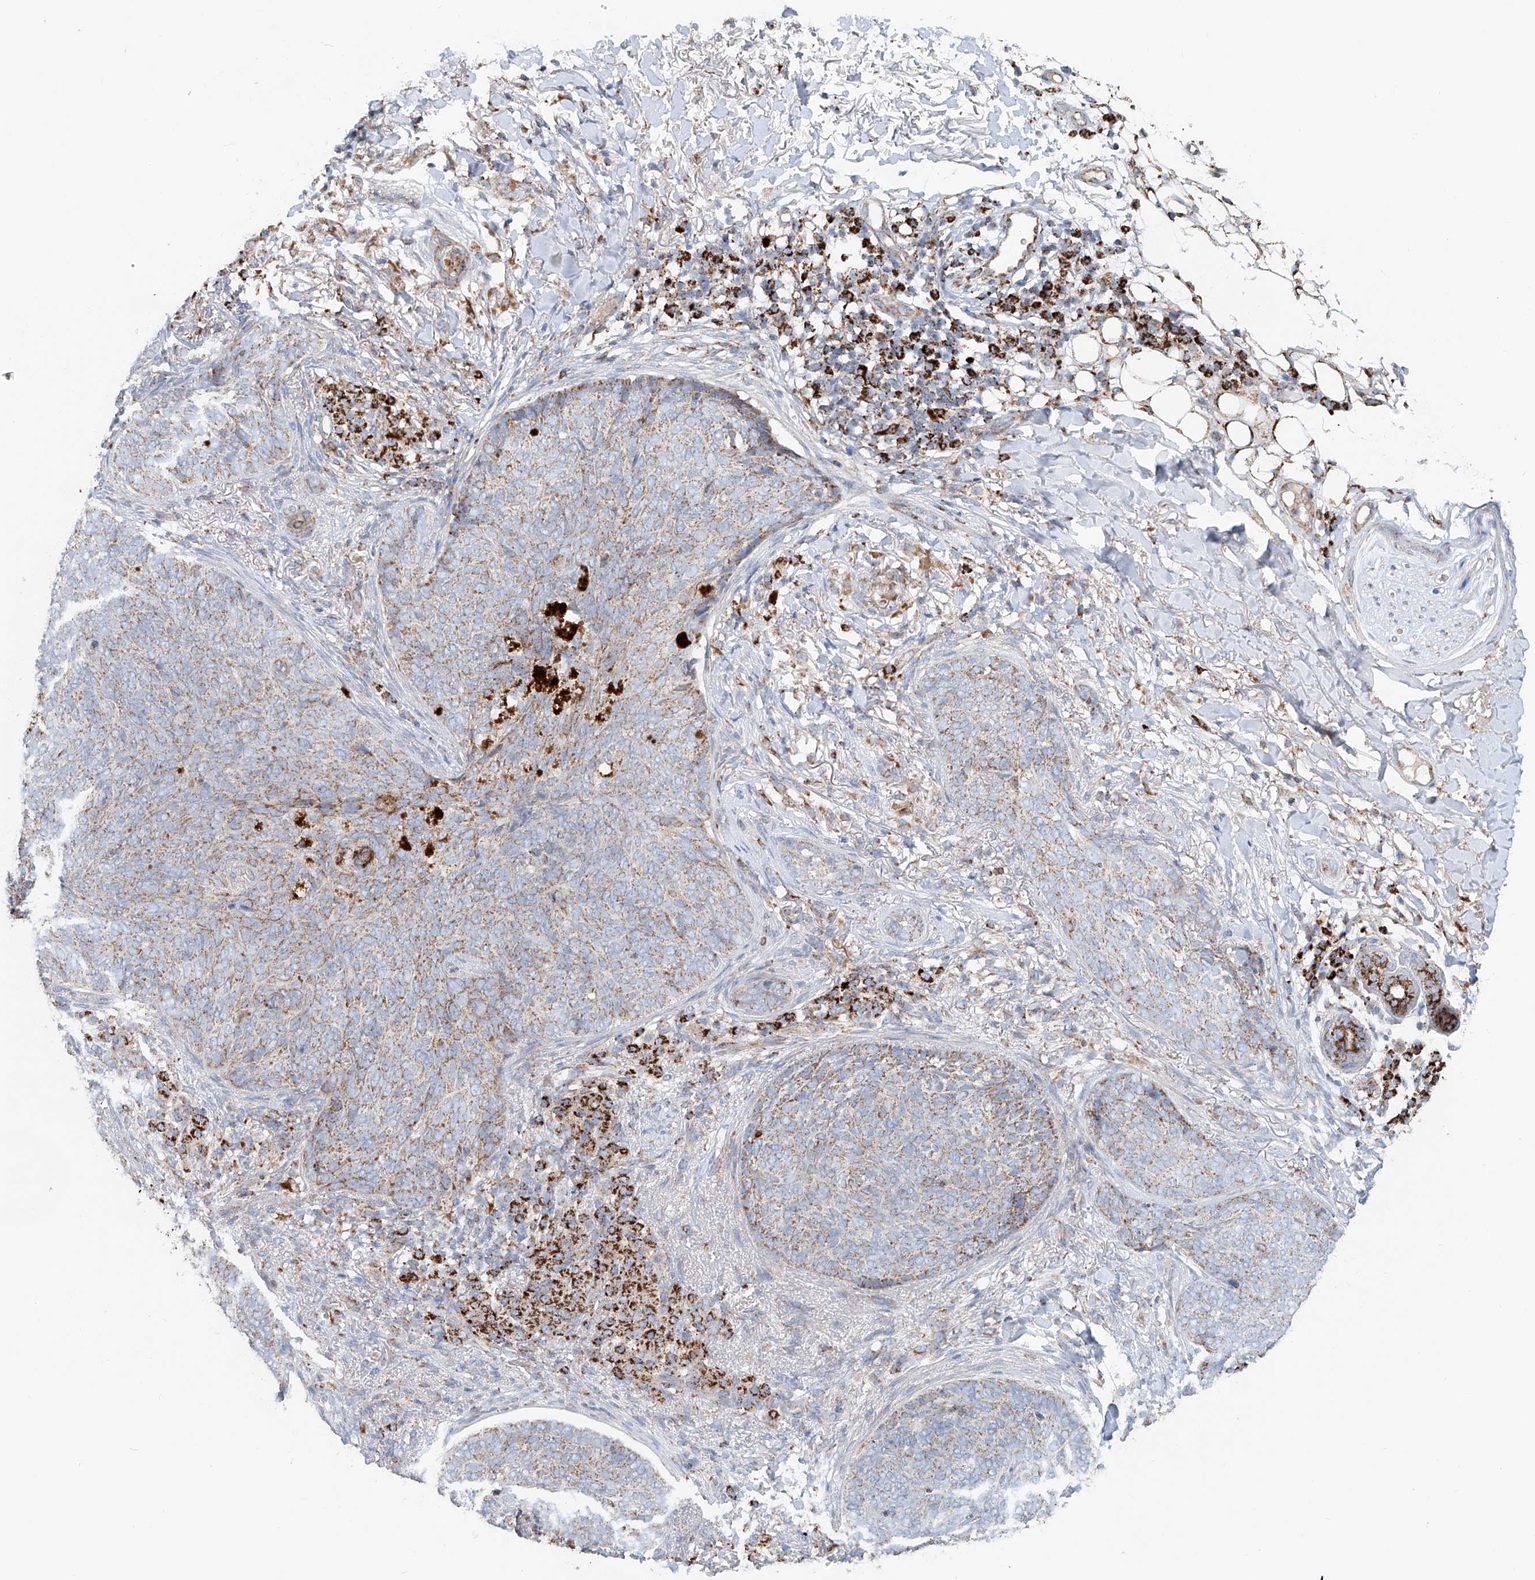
{"staining": {"intensity": "weak", "quantity": "25%-75%", "location": "cytoplasmic/membranous"}, "tissue": "skin cancer", "cell_type": "Tumor cells", "image_type": "cancer", "snomed": [{"axis": "morphology", "description": "Basal cell carcinoma"}, {"axis": "topography", "description": "Skin"}], "caption": "Protein expression analysis of human skin cancer (basal cell carcinoma) reveals weak cytoplasmic/membranous positivity in approximately 25%-75% of tumor cells. (brown staining indicates protein expression, while blue staining denotes nuclei).", "gene": "CARD10", "patient": {"sex": "male", "age": 85}}